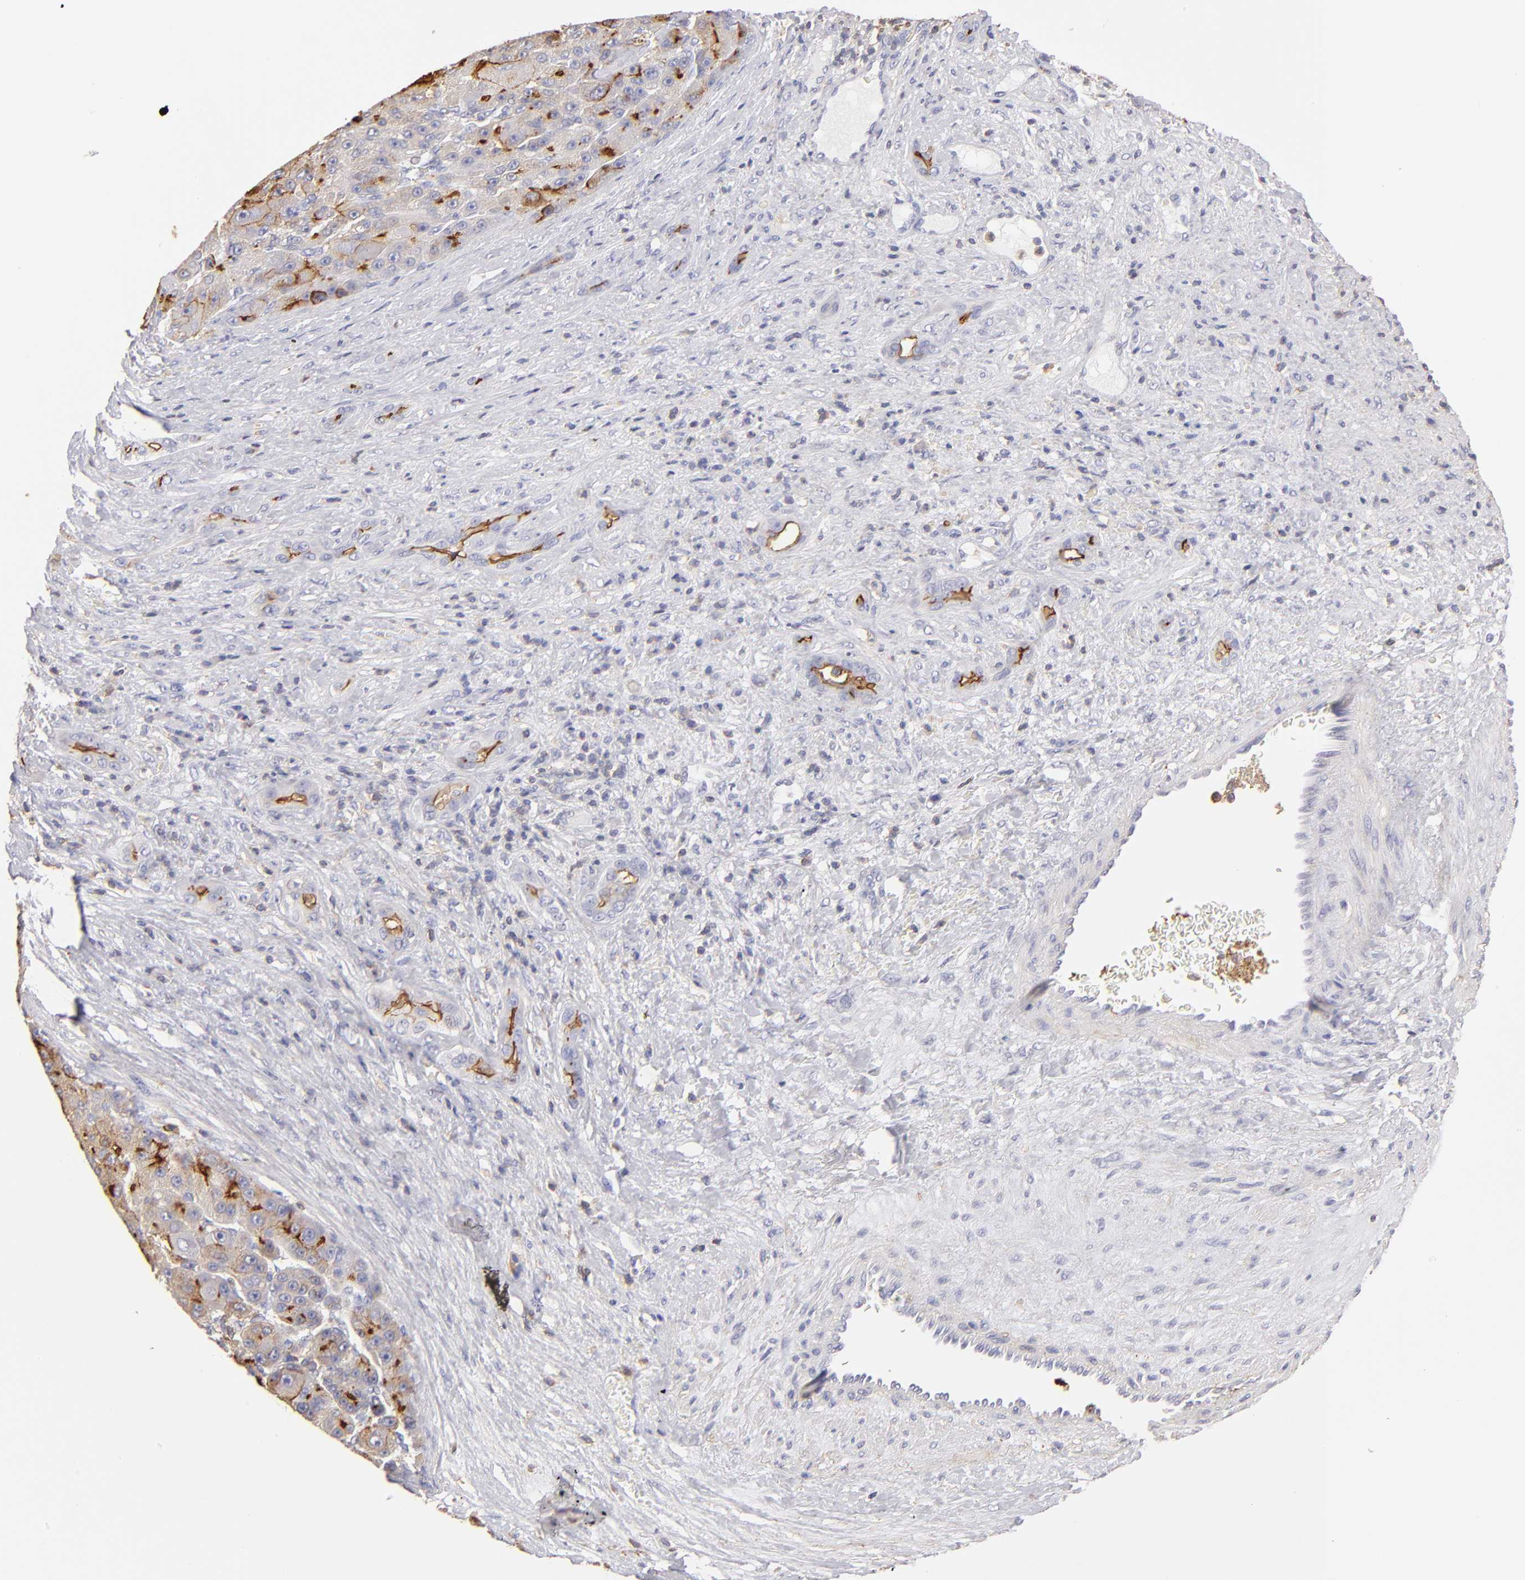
{"staining": {"intensity": "strong", "quantity": ">75%", "location": "cytoplasmic/membranous"}, "tissue": "liver cancer", "cell_type": "Tumor cells", "image_type": "cancer", "snomed": [{"axis": "morphology", "description": "Carcinoma, Hepatocellular, NOS"}, {"axis": "topography", "description": "Liver"}], "caption": "This histopathology image shows immunohistochemistry staining of hepatocellular carcinoma (liver), with high strong cytoplasmic/membranous positivity in approximately >75% of tumor cells.", "gene": "ABCB1", "patient": {"sex": "male", "age": 76}}